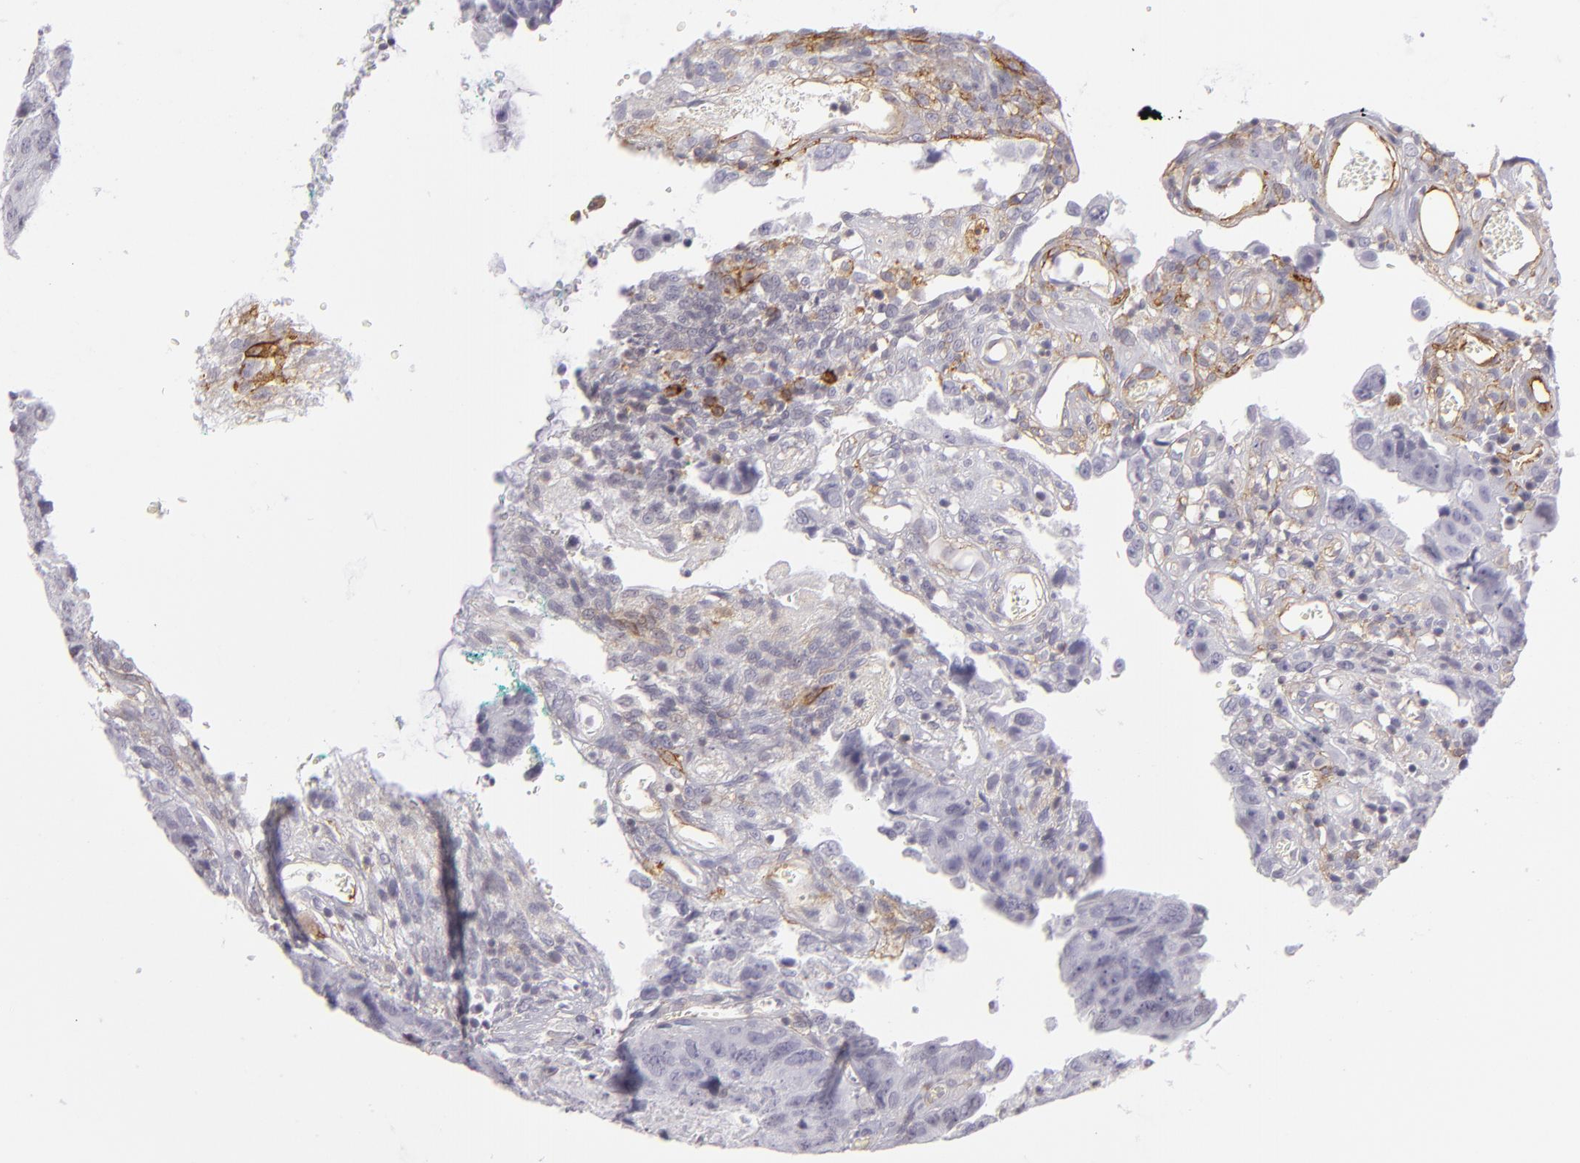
{"staining": {"intensity": "negative", "quantity": "none", "location": "none"}, "tissue": "colorectal cancer", "cell_type": "Tumor cells", "image_type": "cancer", "snomed": [{"axis": "morphology", "description": "Adenocarcinoma, NOS"}, {"axis": "topography", "description": "Rectum"}], "caption": "Protein analysis of colorectal cancer exhibits no significant staining in tumor cells.", "gene": "THBD", "patient": {"sex": "female", "age": 82}}